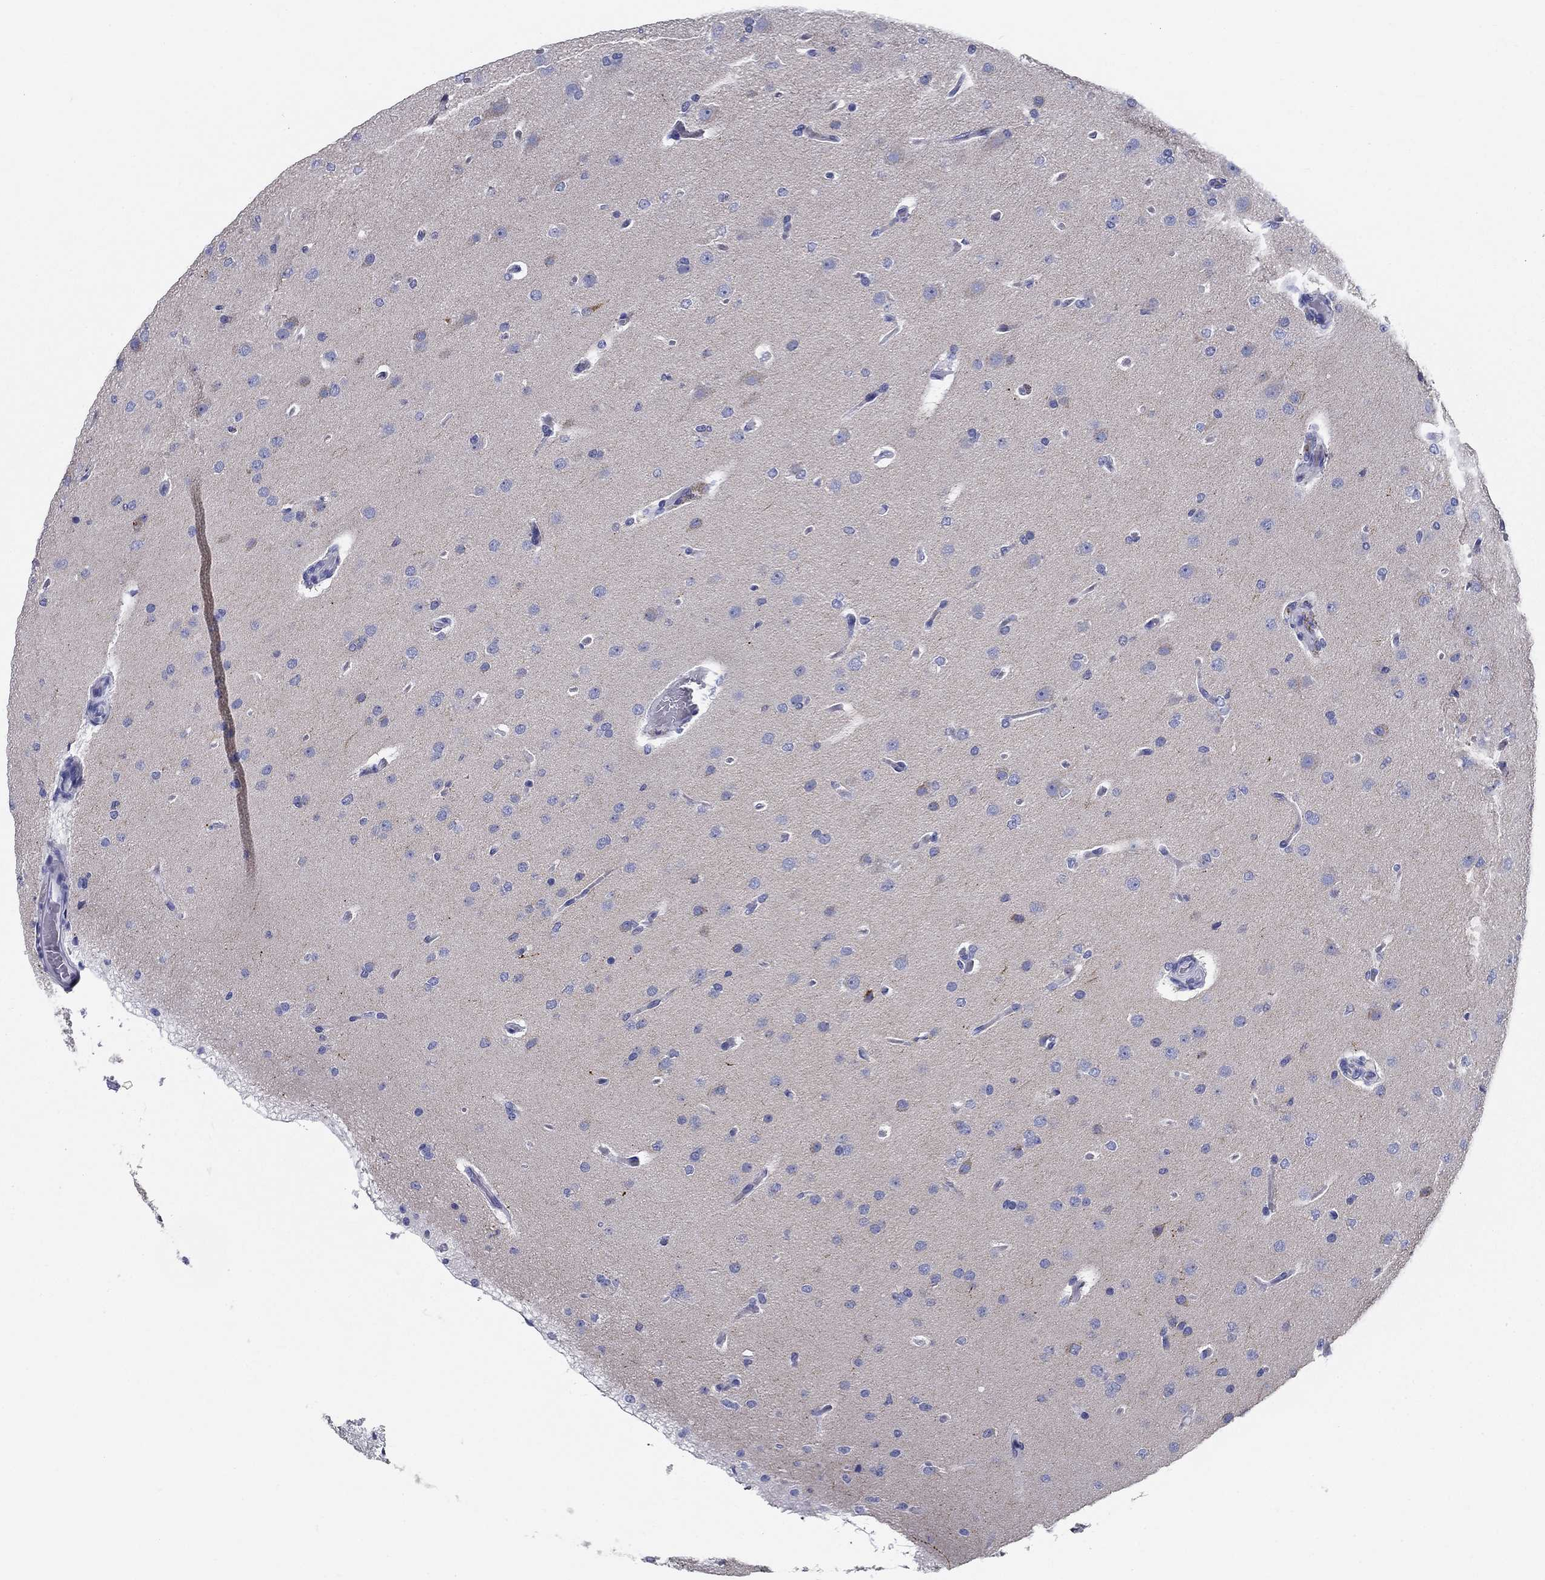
{"staining": {"intensity": "negative", "quantity": "none", "location": "none"}, "tissue": "glioma", "cell_type": "Tumor cells", "image_type": "cancer", "snomed": [{"axis": "morphology", "description": "Glioma, malignant, Low grade"}, {"axis": "topography", "description": "Brain"}], "caption": "Glioma stained for a protein using immunohistochemistry (IHC) displays no staining tumor cells.", "gene": "UPB1", "patient": {"sex": "male", "age": 41}}